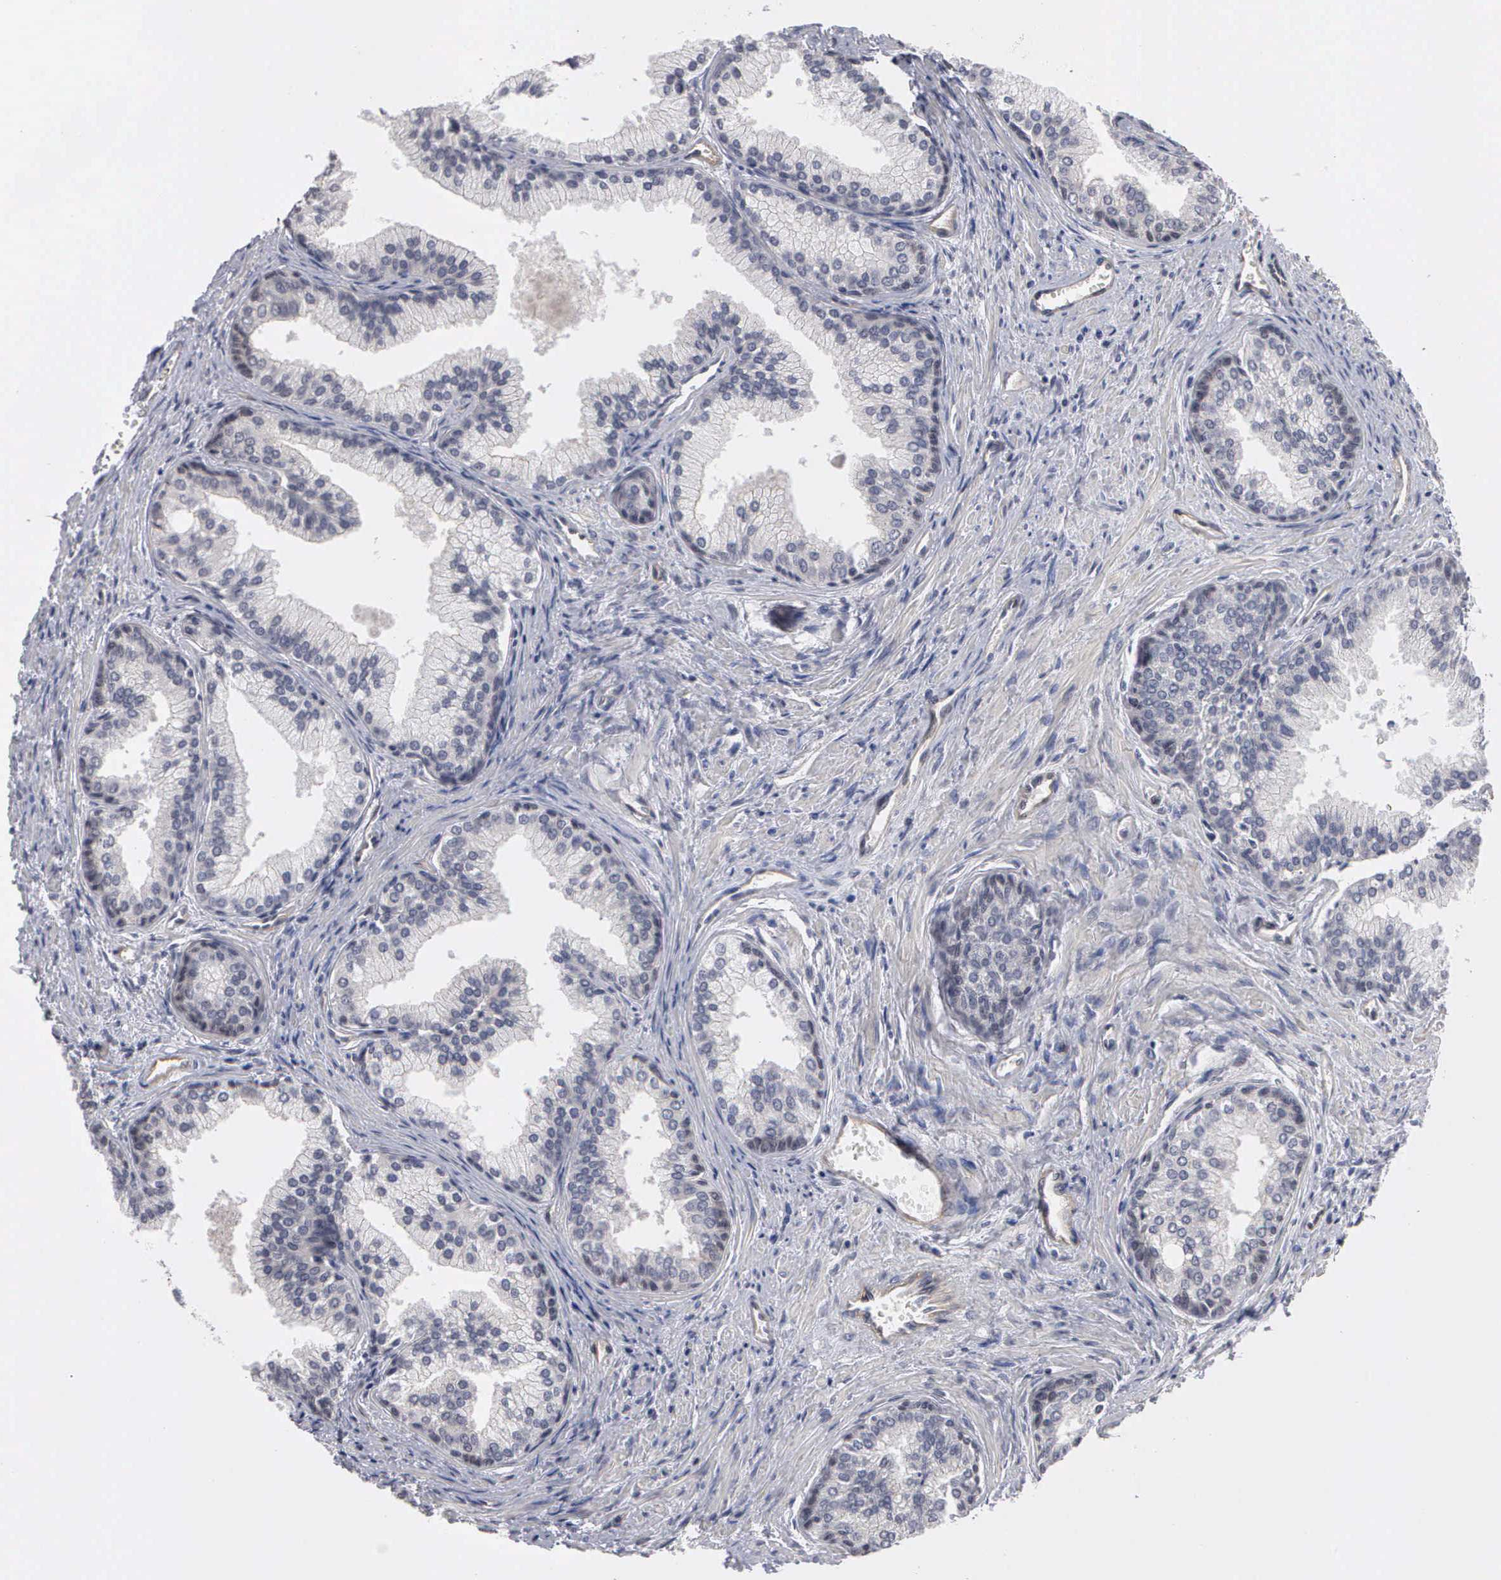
{"staining": {"intensity": "negative", "quantity": "none", "location": "none"}, "tissue": "prostate", "cell_type": "Glandular cells", "image_type": "normal", "snomed": [{"axis": "morphology", "description": "Normal tissue, NOS"}, {"axis": "topography", "description": "Prostate"}], "caption": "Protein analysis of normal prostate exhibits no significant expression in glandular cells. The staining was performed using DAB (3,3'-diaminobenzidine) to visualize the protein expression in brown, while the nuclei were stained in blue with hematoxylin (Magnification: 20x).", "gene": "ZBTB33", "patient": {"sex": "male", "age": 68}}